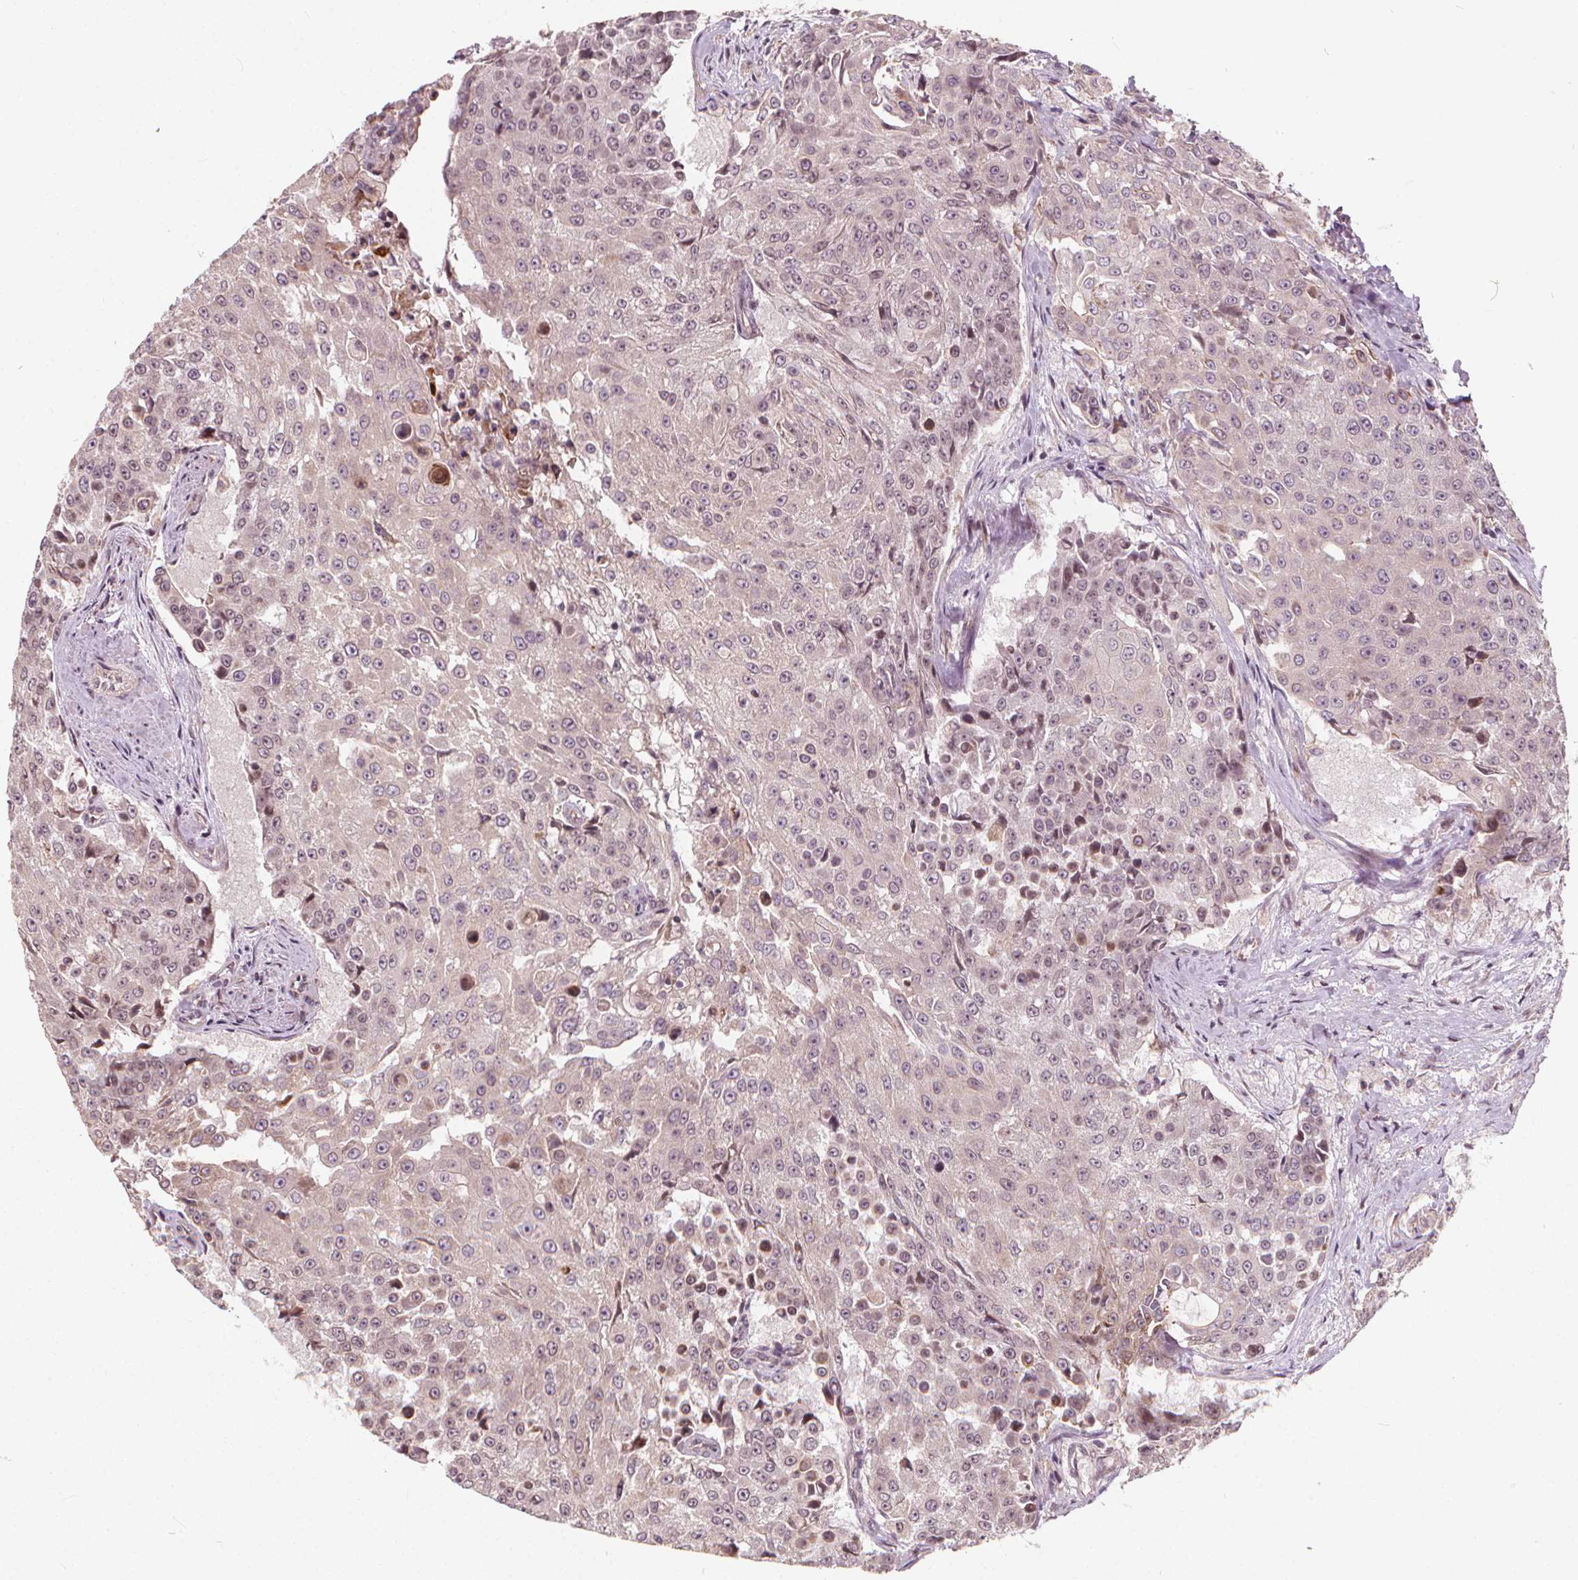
{"staining": {"intensity": "negative", "quantity": "none", "location": "none"}, "tissue": "urothelial cancer", "cell_type": "Tumor cells", "image_type": "cancer", "snomed": [{"axis": "morphology", "description": "Urothelial carcinoma, High grade"}, {"axis": "topography", "description": "Urinary bladder"}], "caption": "Immunohistochemistry (IHC) of urothelial cancer reveals no positivity in tumor cells.", "gene": "INPP5E", "patient": {"sex": "female", "age": 63}}